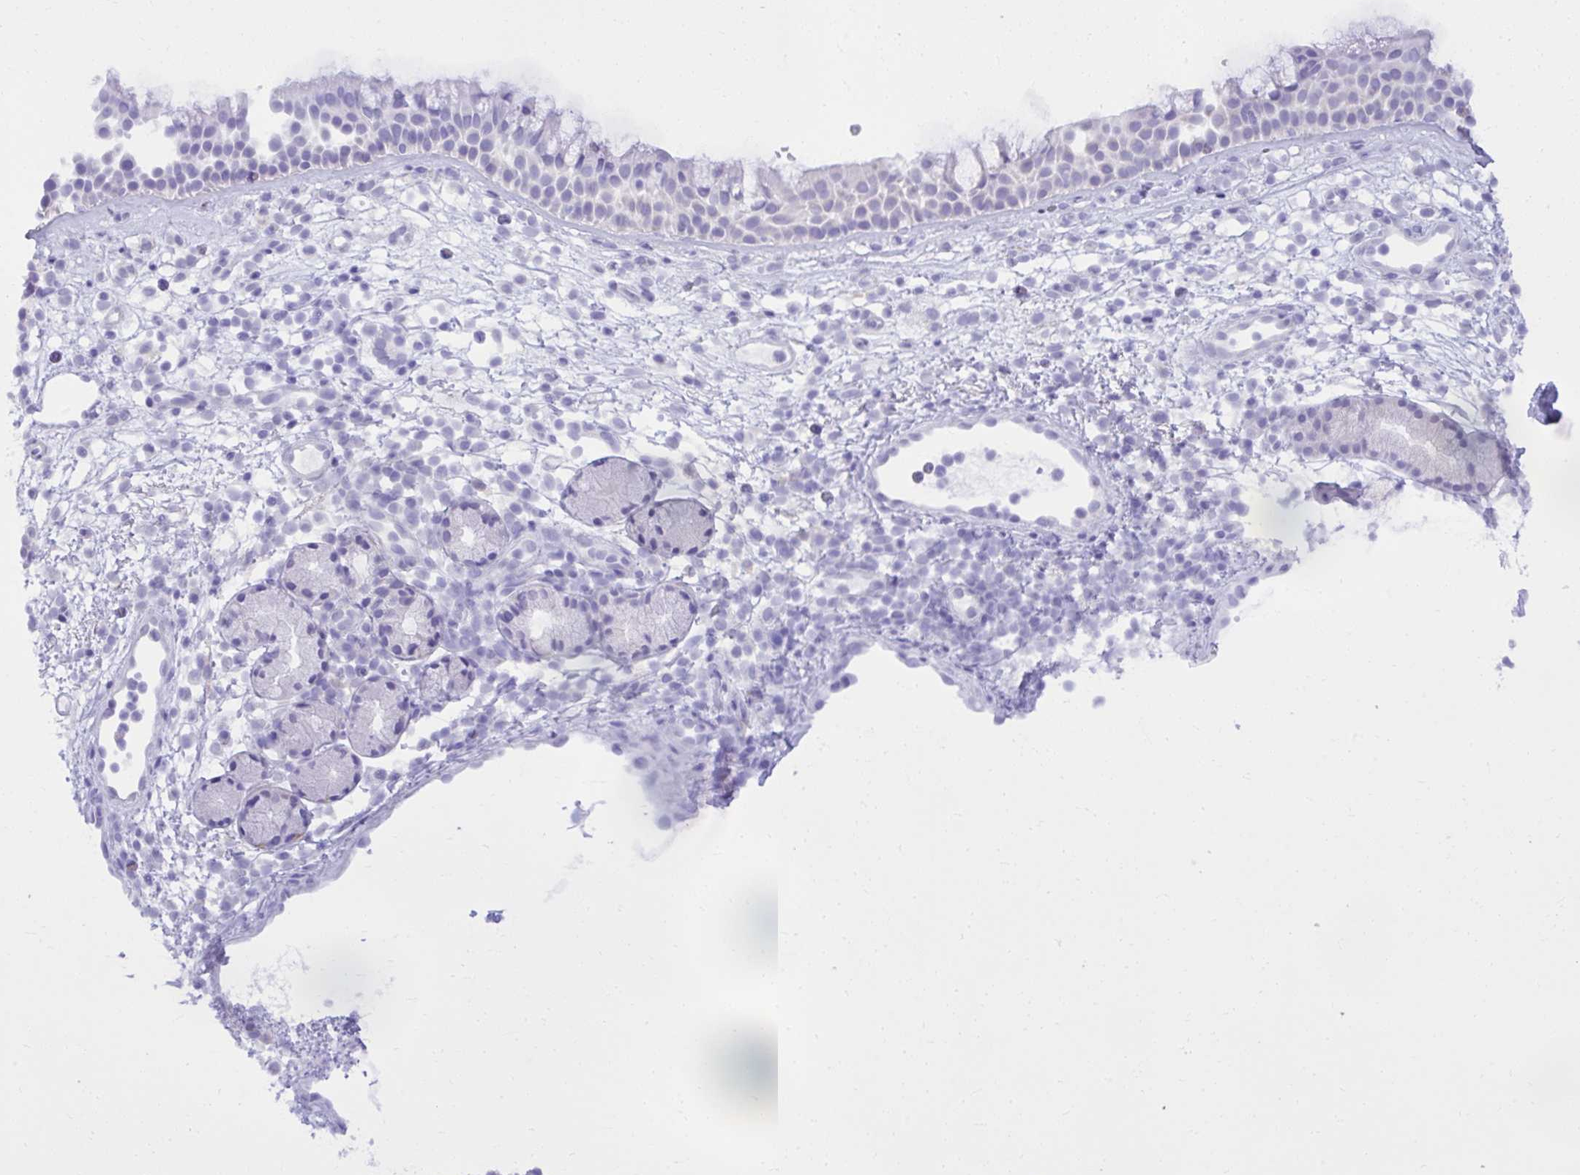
{"staining": {"intensity": "negative", "quantity": "none", "location": "none"}, "tissue": "nasopharynx", "cell_type": "Respiratory epithelial cells", "image_type": "normal", "snomed": [{"axis": "morphology", "description": "Normal tissue, NOS"}, {"axis": "topography", "description": "Nasopharynx"}], "caption": "Protein analysis of unremarkable nasopharynx reveals no significant positivity in respiratory epithelial cells. (DAB immunohistochemistry, high magnification).", "gene": "PSD", "patient": {"sex": "female", "age": 70}}